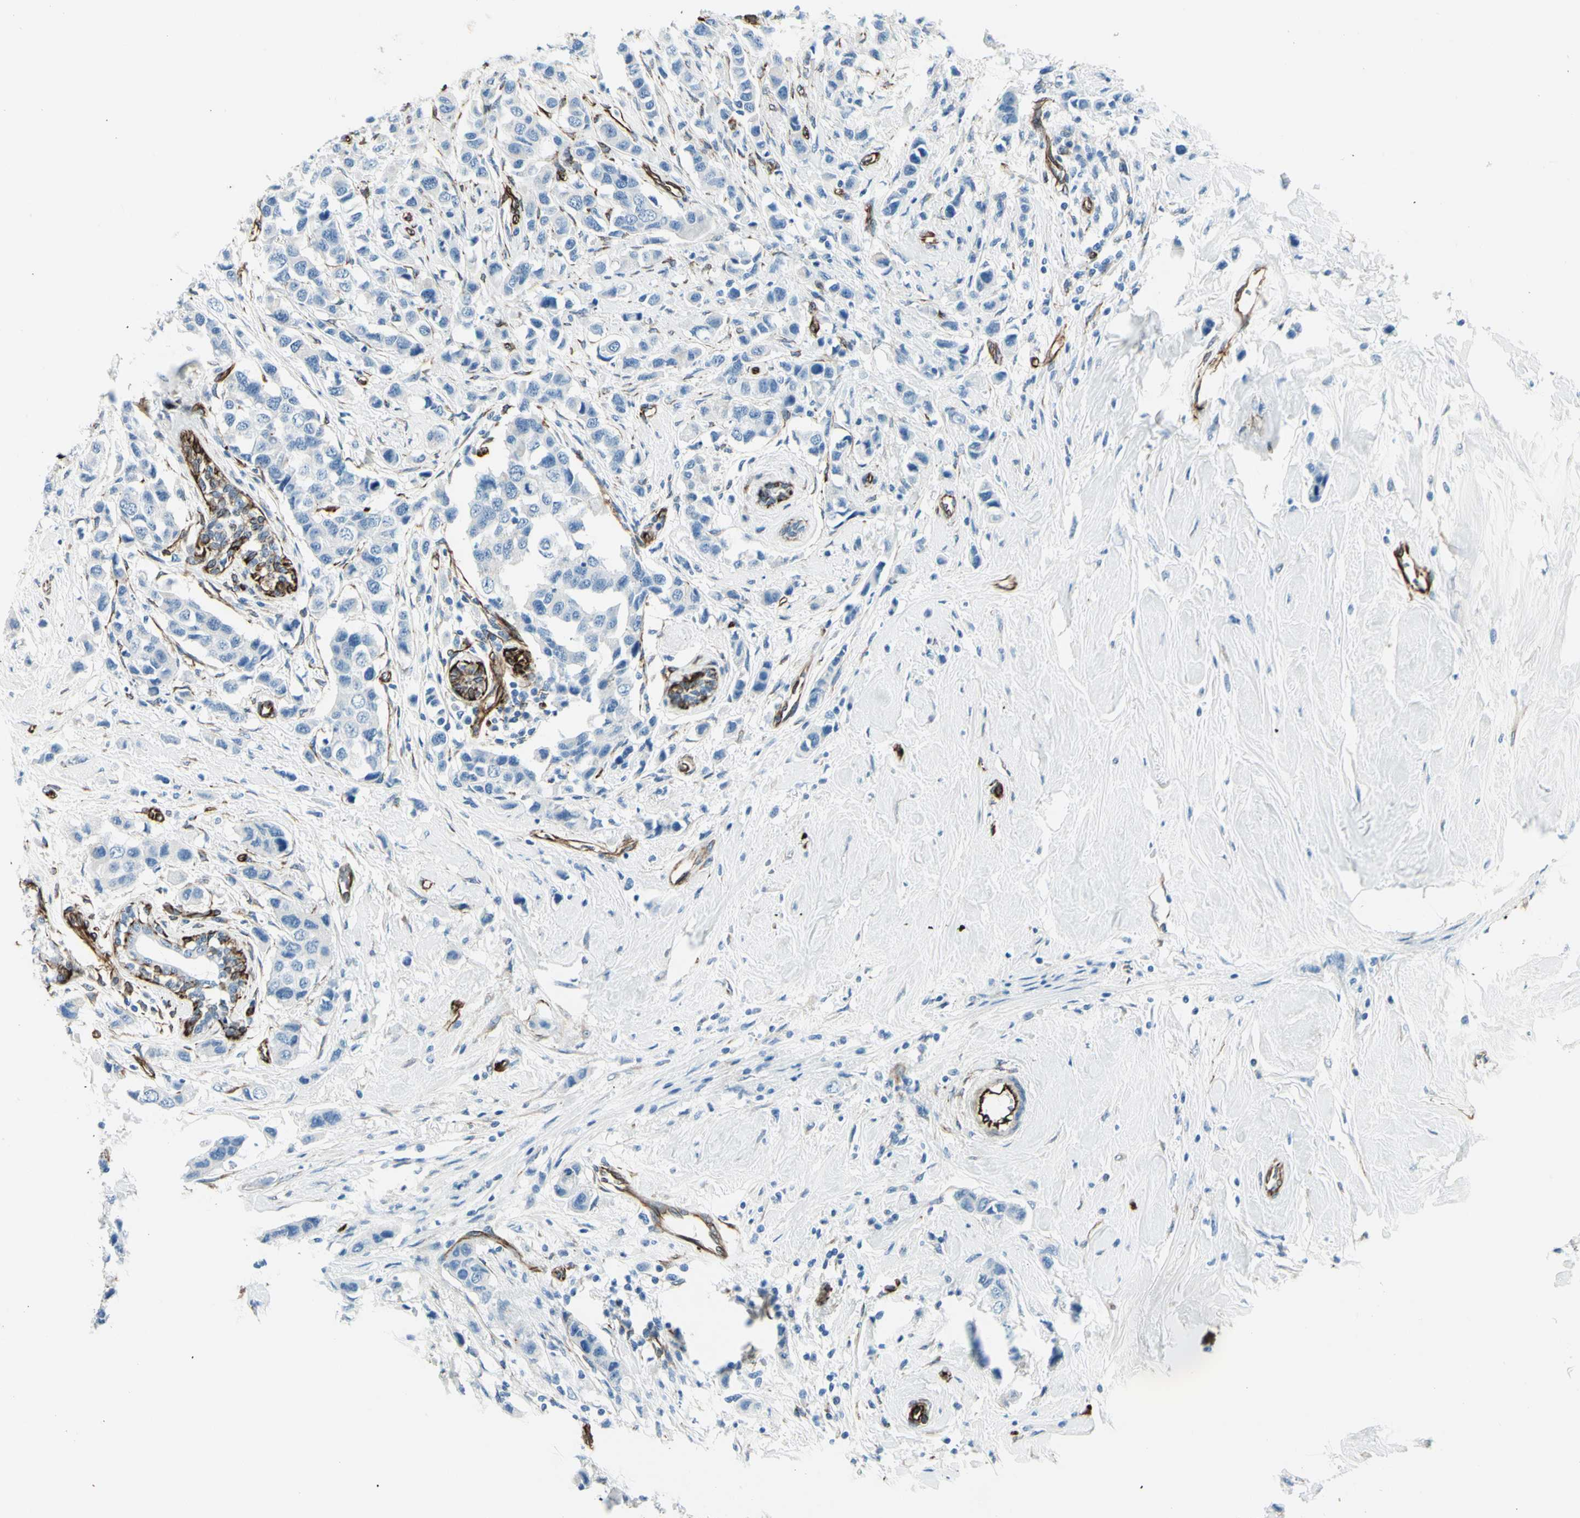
{"staining": {"intensity": "negative", "quantity": "none", "location": "none"}, "tissue": "breast cancer", "cell_type": "Tumor cells", "image_type": "cancer", "snomed": [{"axis": "morphology", "description": "Normal tissue, NOS"}, {"axis": "morphology", "description": "Duct carcinoma"}, {"axis": "topography", "description": "Breast"}], "caption": "Tumor cells are negative for brown protein staining in invasive ductal carcinoma (breast).", "gene": "PTH2R", "patient": {"sex": "female", "age": 50}}